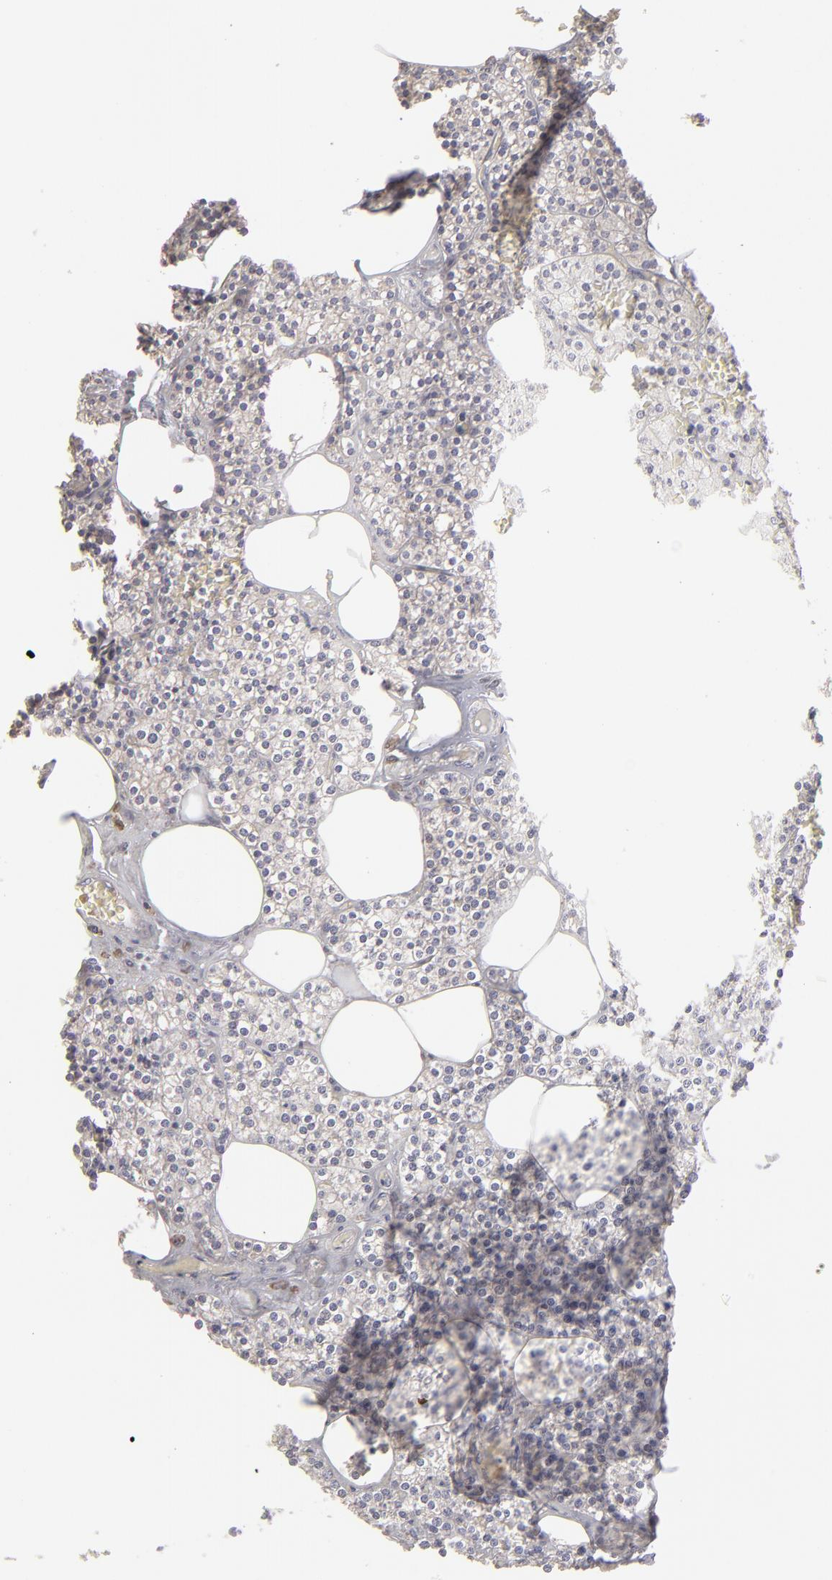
{"staining": {"intensity": "weak", "quantity": ">75%", "location": "cytoplasmic/membranous"}, "tissue": "parathyroid gland", "cell_type": "Glandular cells", "image_type": "normal", "snomed": [{"axis": "morphology", "description": "Normal tissue, NOS"}, {"axis": "topography", "description": "Parathyroid gland"}], "caption": "A brown stain shows weak cytoplasmic/membranous staining of a protein in glandular cells of benign human parathyroid gland.", "gene": "CALR", "patient": {"sex": "male", "age": 51}}